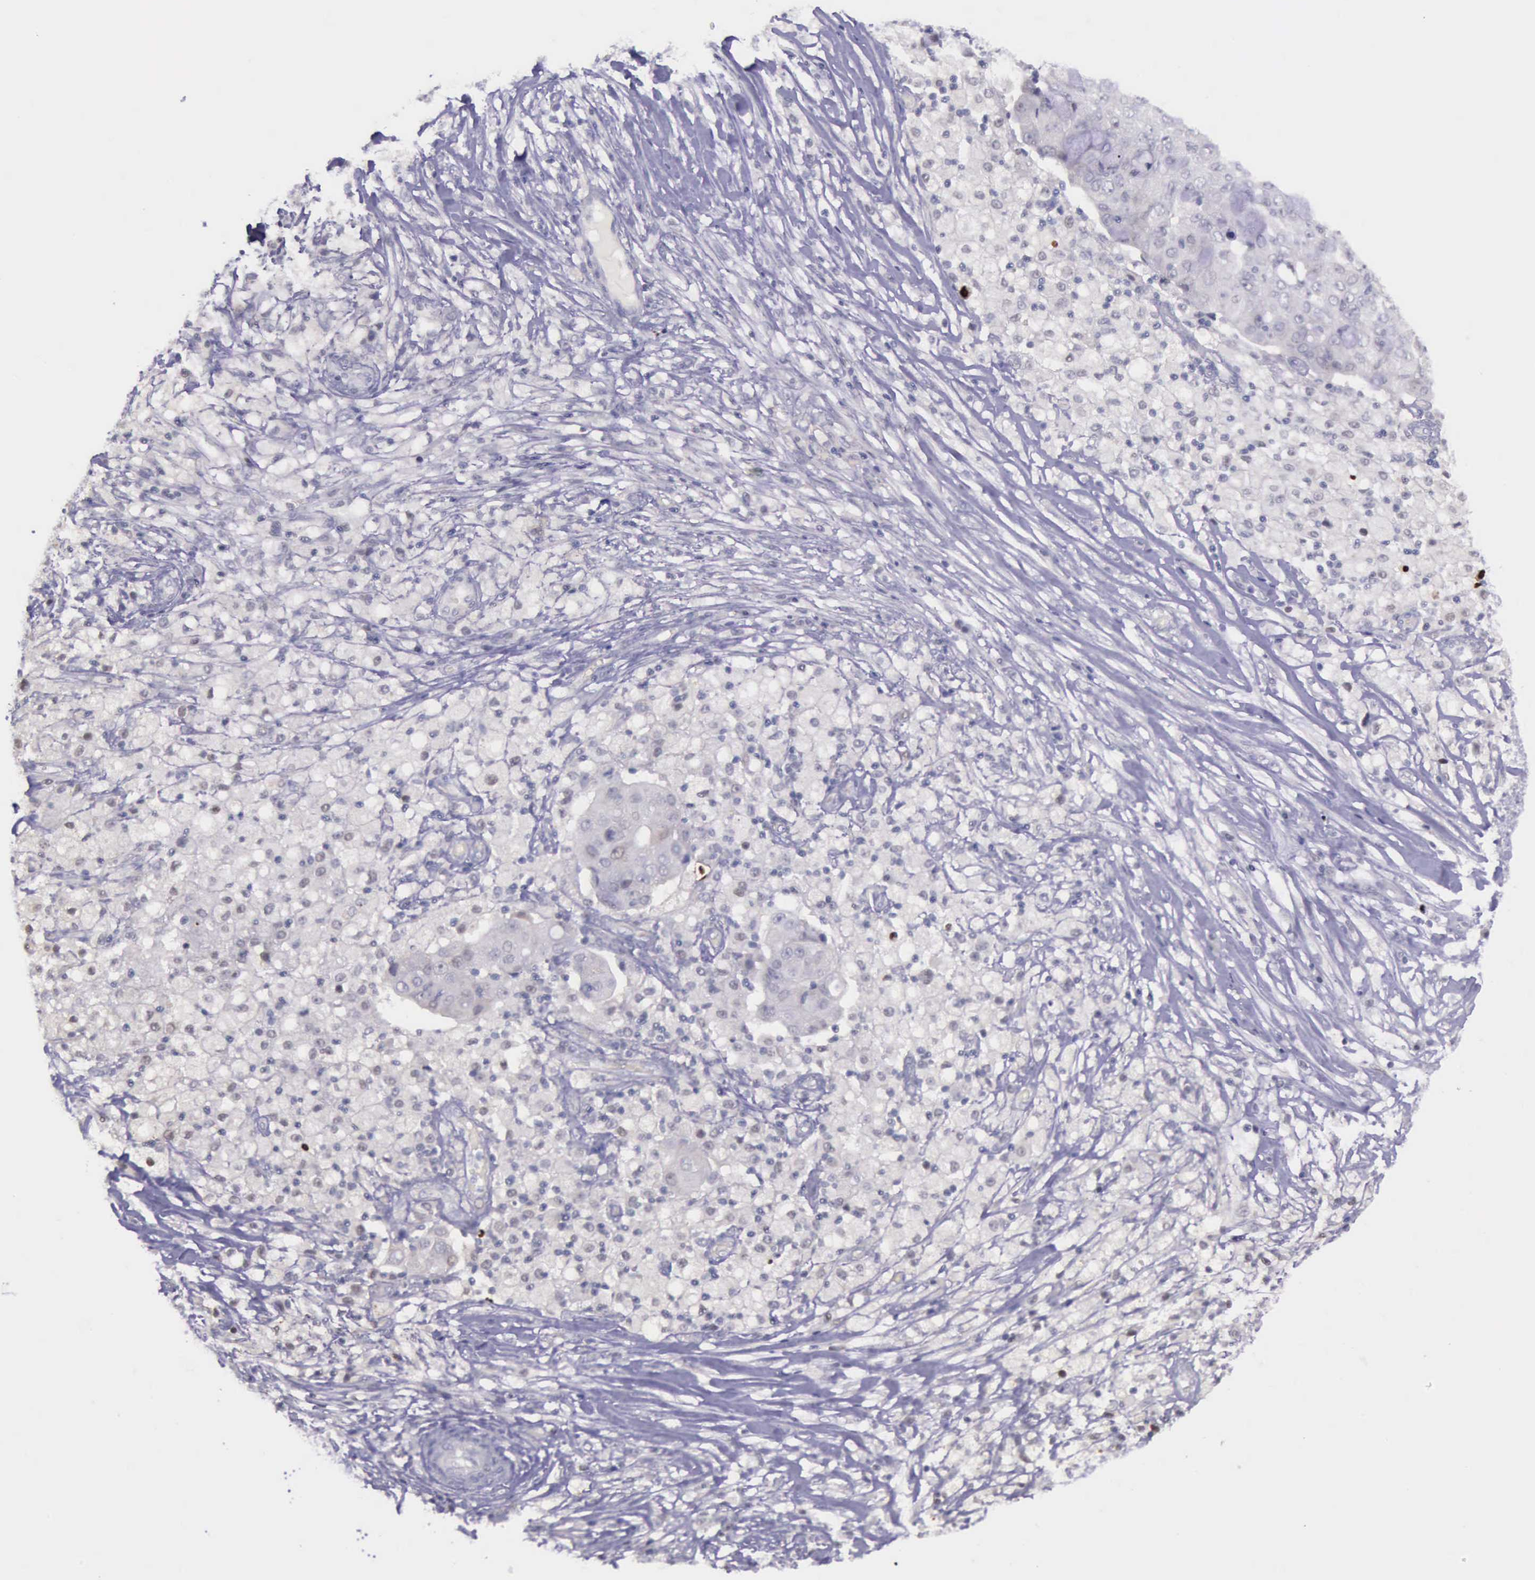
{"staining": {"intensity": "strong", "quantity": "<25%", "location": "nuclear"}, "tissue": "ovarian cancer", "cell_type": "Tumor cells", "image_type": "cancer", "snomed": [{"axis": "morphology", "description": "Carcinoma, endometroid"}, {"axis": "topography", "description": "Ovary"}], "caption": "This is an image of IHC staining of ovarian cancer (endometroid carcinoma), which shows strong positivity in the nuclear of tumor cells.", "gene": "PARP1", "patient": {"sex": "female", "age": 42}}